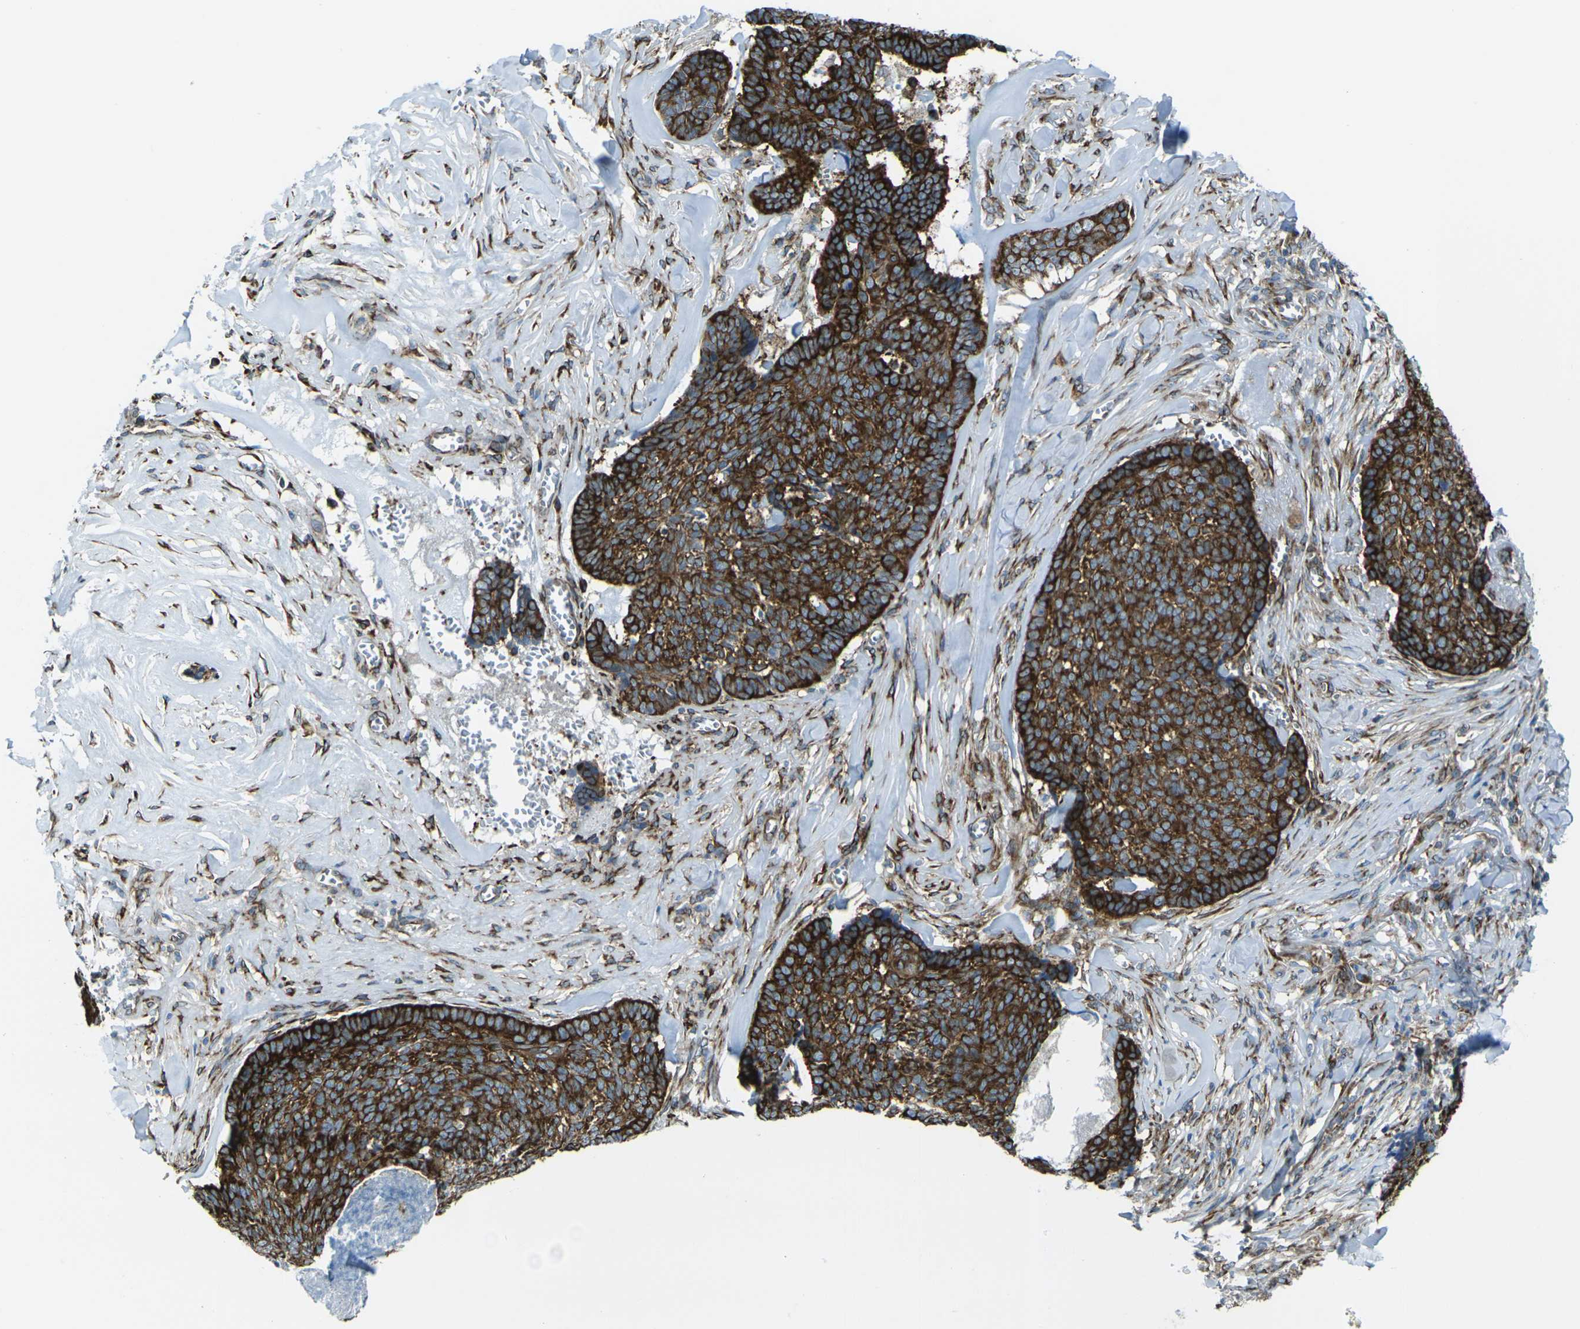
{"staining": {"intensity": "strong", "quantity": ">75%", "location": "cytoplasmic/membranous"}, "tissue": "skin cancer", "cell_type": "Tumor cells", "image_type": "cancer", "snomed": [{"axis": "morphology", "description": "Basal cell carcinoma"}, {"axis": "topography", "description": "Skin"}], "caption": "This is a histology image of immunohistochemistry (IHC) staining of skin cancer, which shows strong staining in the cytoplasmic/membranous of tumor cells.", "gene": "CELSR2", "patient": {"sex": "male", "age": 84}}